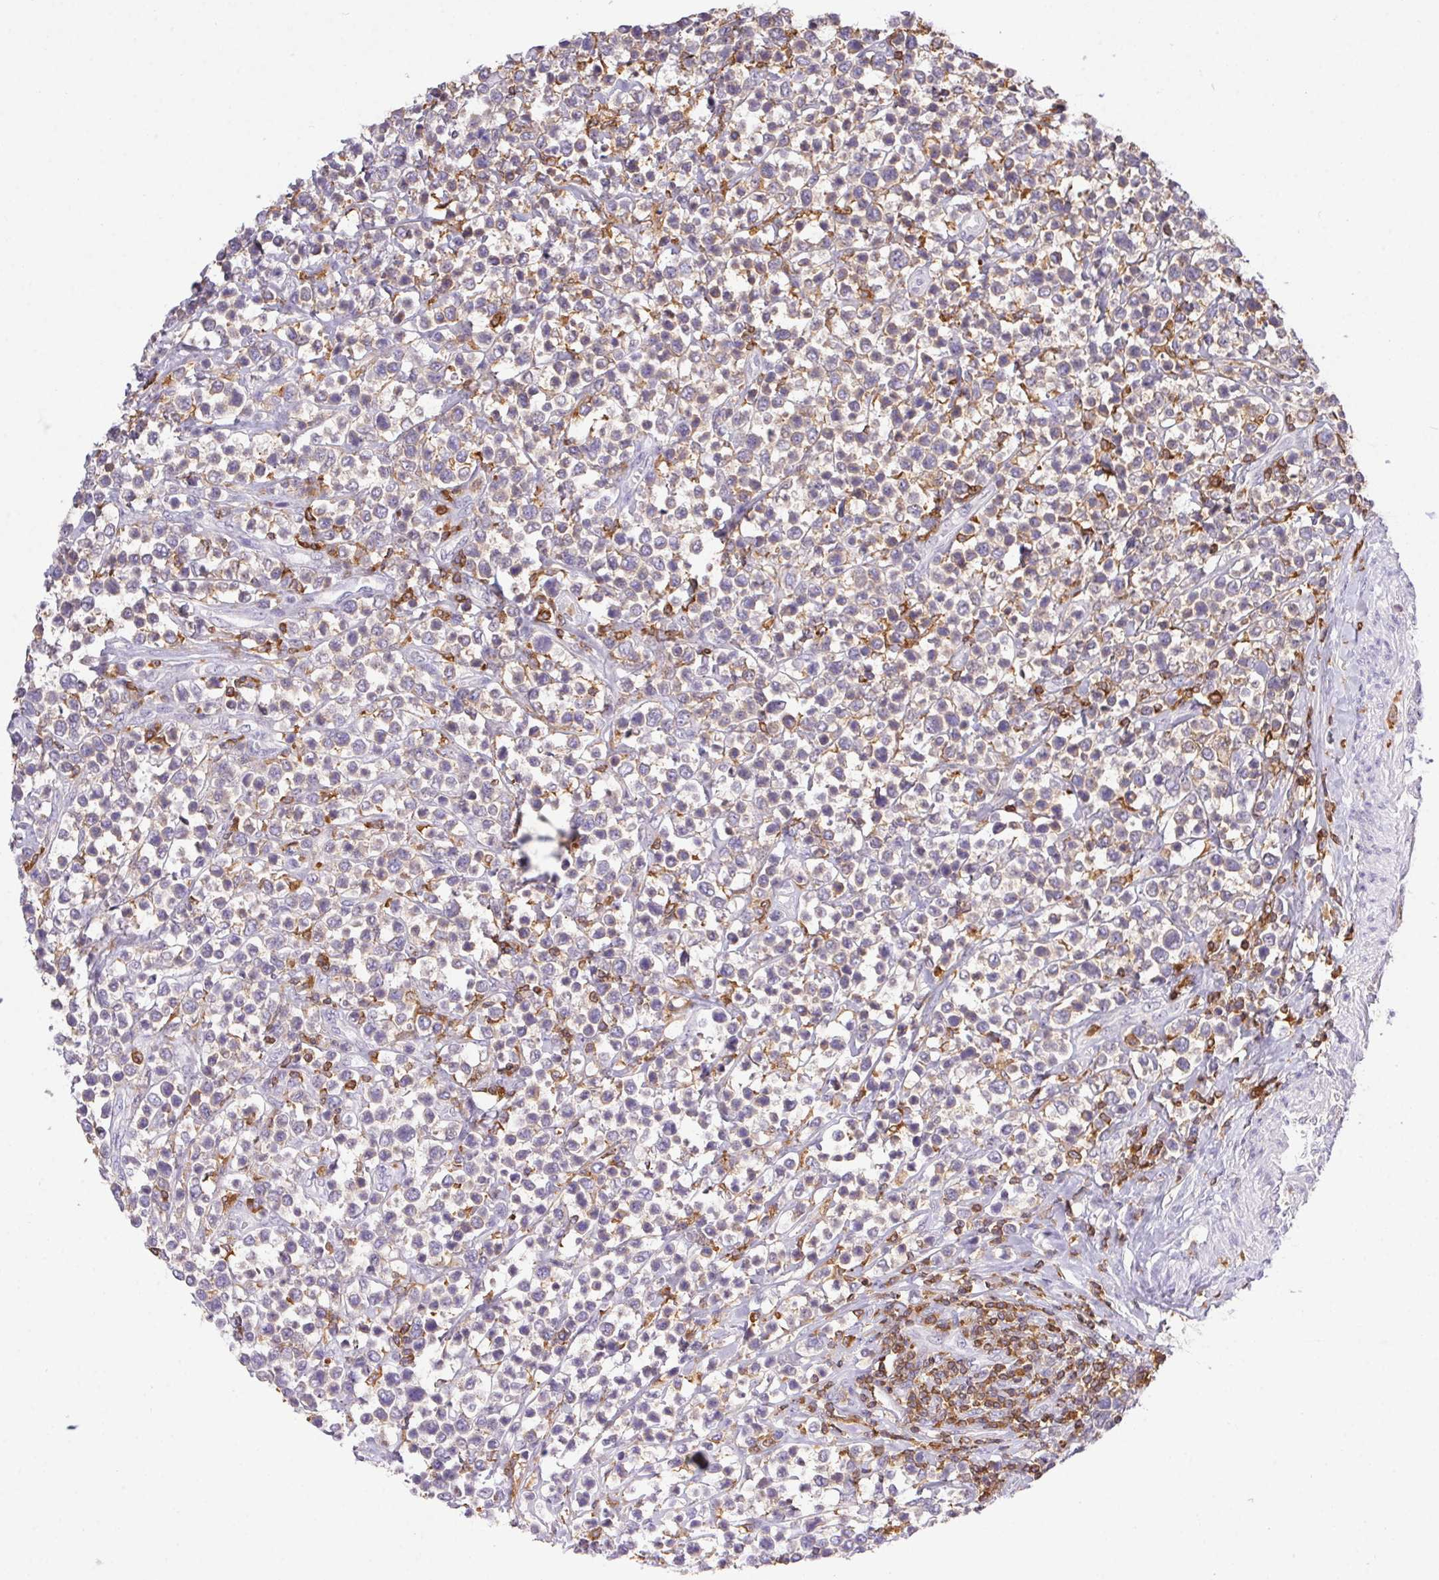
{"staining": {"intensity": "weak", "quantity": "25%-75%", "location": "cytoplasmic/membranous"}, "tissue": "lymphoma", "cell_type": "Tumor cells", "image_type": "cancer", "snomed": [{"axis": "morphology", "description": "Malignant lymphoma, non-Hodgkin's type, High grade"}, {"axis": "topography", "description": "Soft tissue"}], "caption": "Brown immunohistochemical staining in malignant lymphoma, non-Hodgkin's type (high-grade) reveals weak cytoplasmic/membranous positivity in about 25%-75% of tumor cells. The protein of interest is shown in brown color, while the nuclei are stained blue.", "gene": "APBB1IP", "patient": {"sex": "female", "age": 56}}